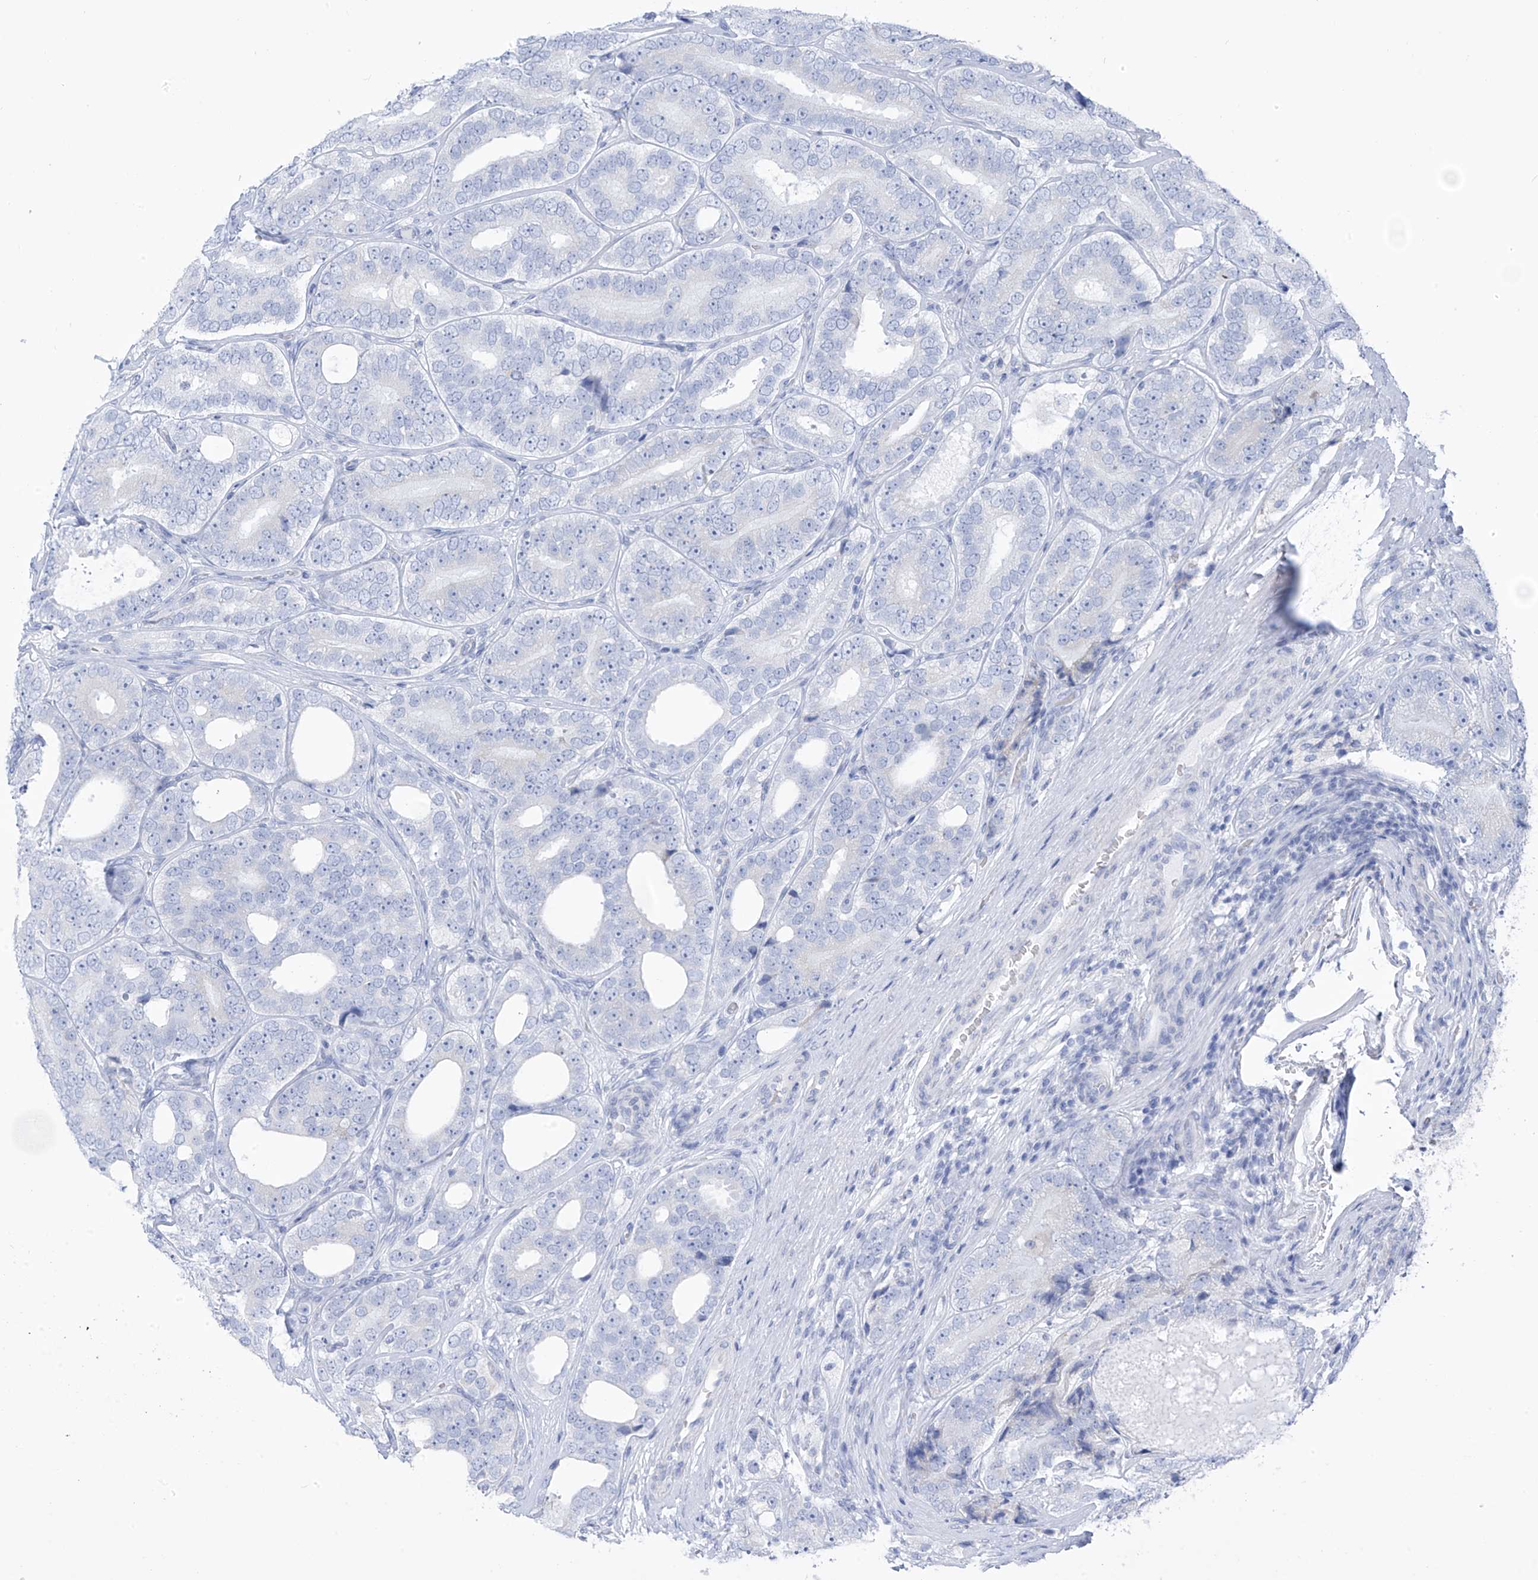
{"staining": {"intensity": "negative", "quantity": "none", "location": "none"}, "tissue": "prostate cancer", "cell_type": "Tumor cells", "image_type": "cancer", "snomed": [{"axis": "morphology", "description": "Adenocarcinoma, High grade"}, {"axis": "topography", "description": "Prostate"}], "caption": "Immunohistochemistry of prostate cancer exhibits no staining in tumor cells.", "gene": "RCN2", "patient": {"sex": "male", "age": 56}}